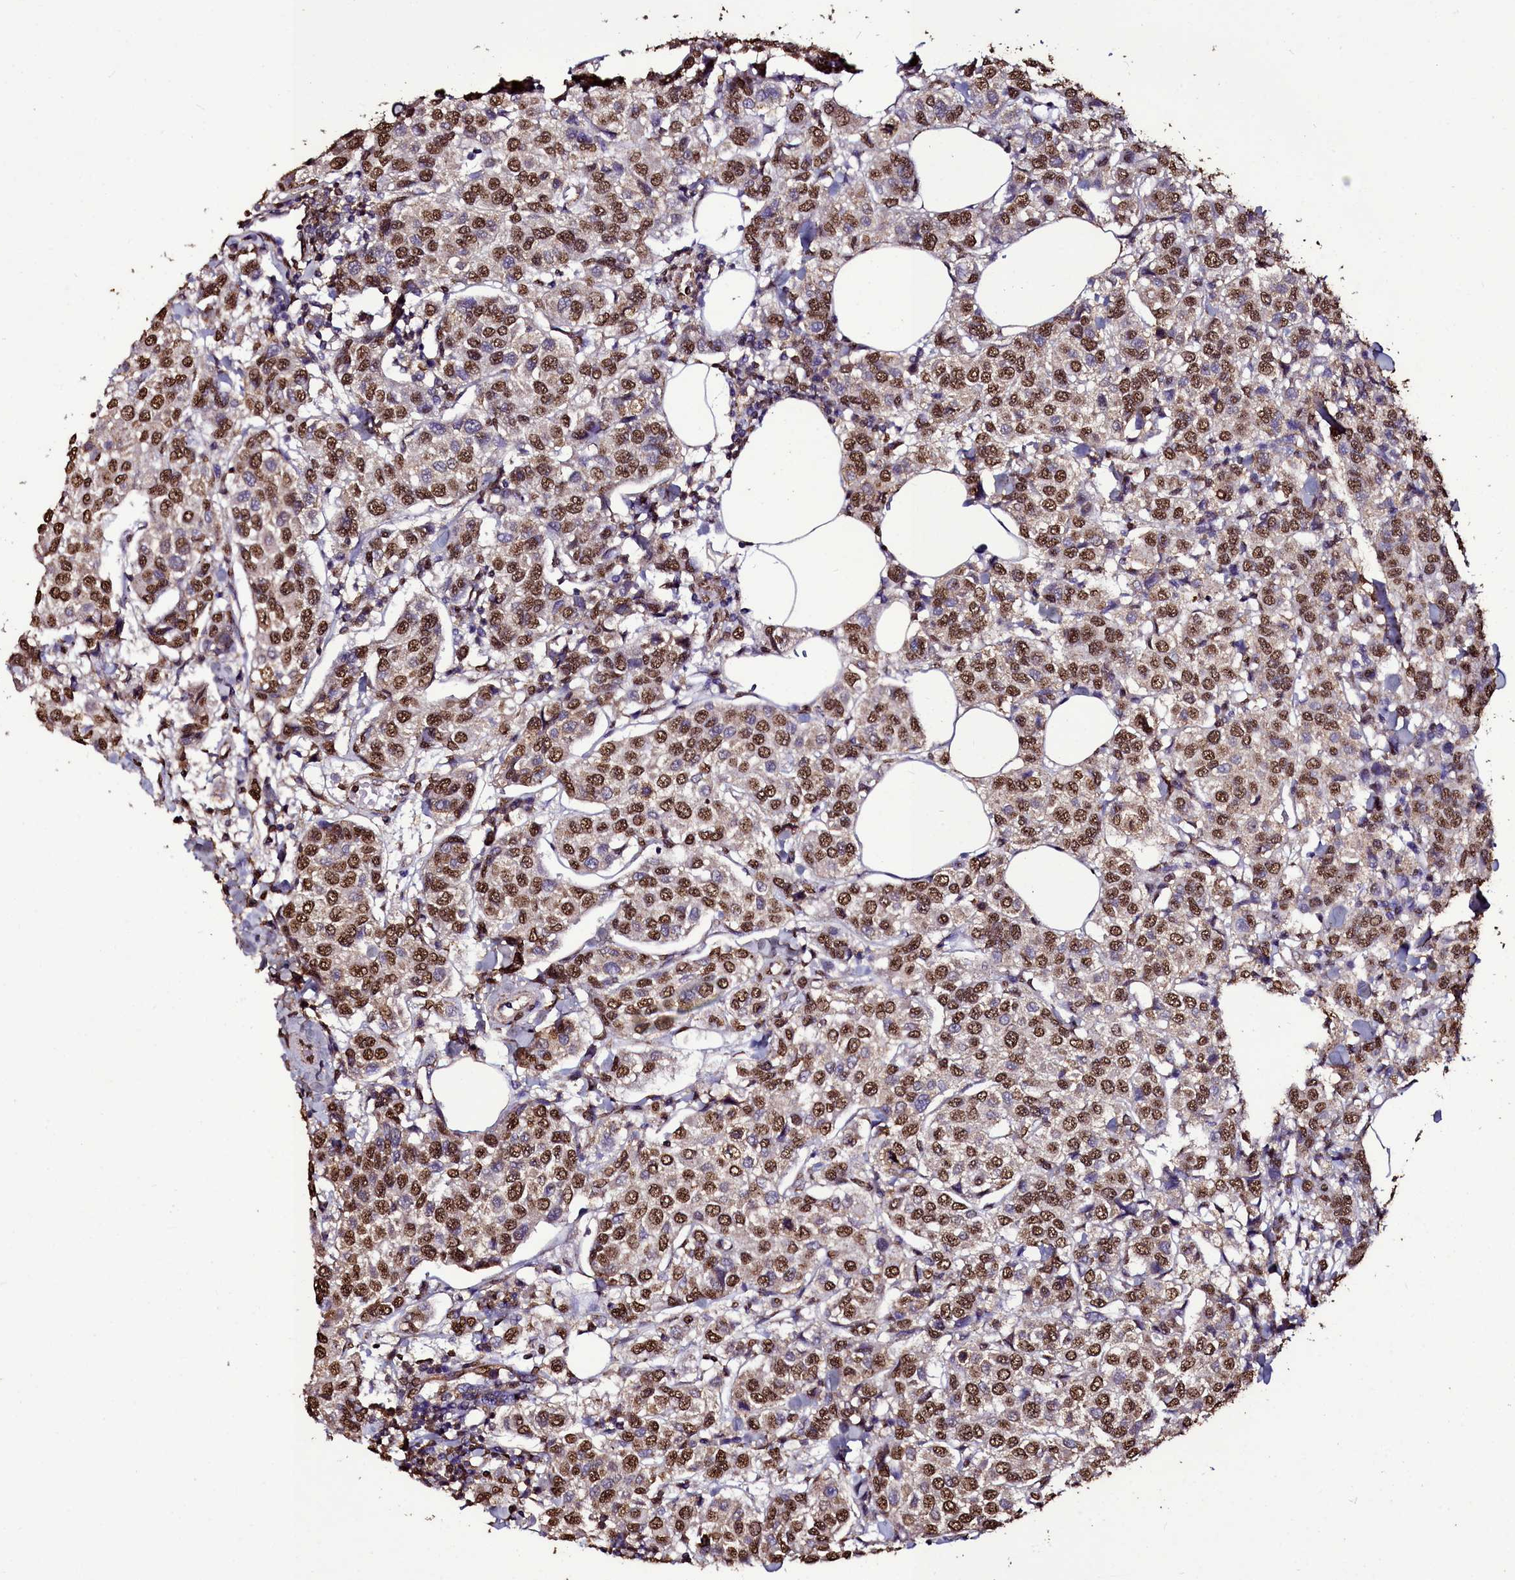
{"staining": {"intensity": "strong", "quantity": ">75%", "location": "nuclear"}, "tissue": "breast cancer", "cell_type": "Tumor cells", "image_type": "cancer", "snomed": [{"axis": "morphology", "description": "Duct carcinoma"}, {"axis": "topography", "description": "Breast"}], "caption": "IHC (DAB (3,3'-diaminobenzidine)) staining of human infiltrating ductal carcinoma (breast) reveals strong nuclear protein expression in approximately >75% of tumor cells.", "gene": "TRIP6", "patient": {"sex": "female", "age": 55}}